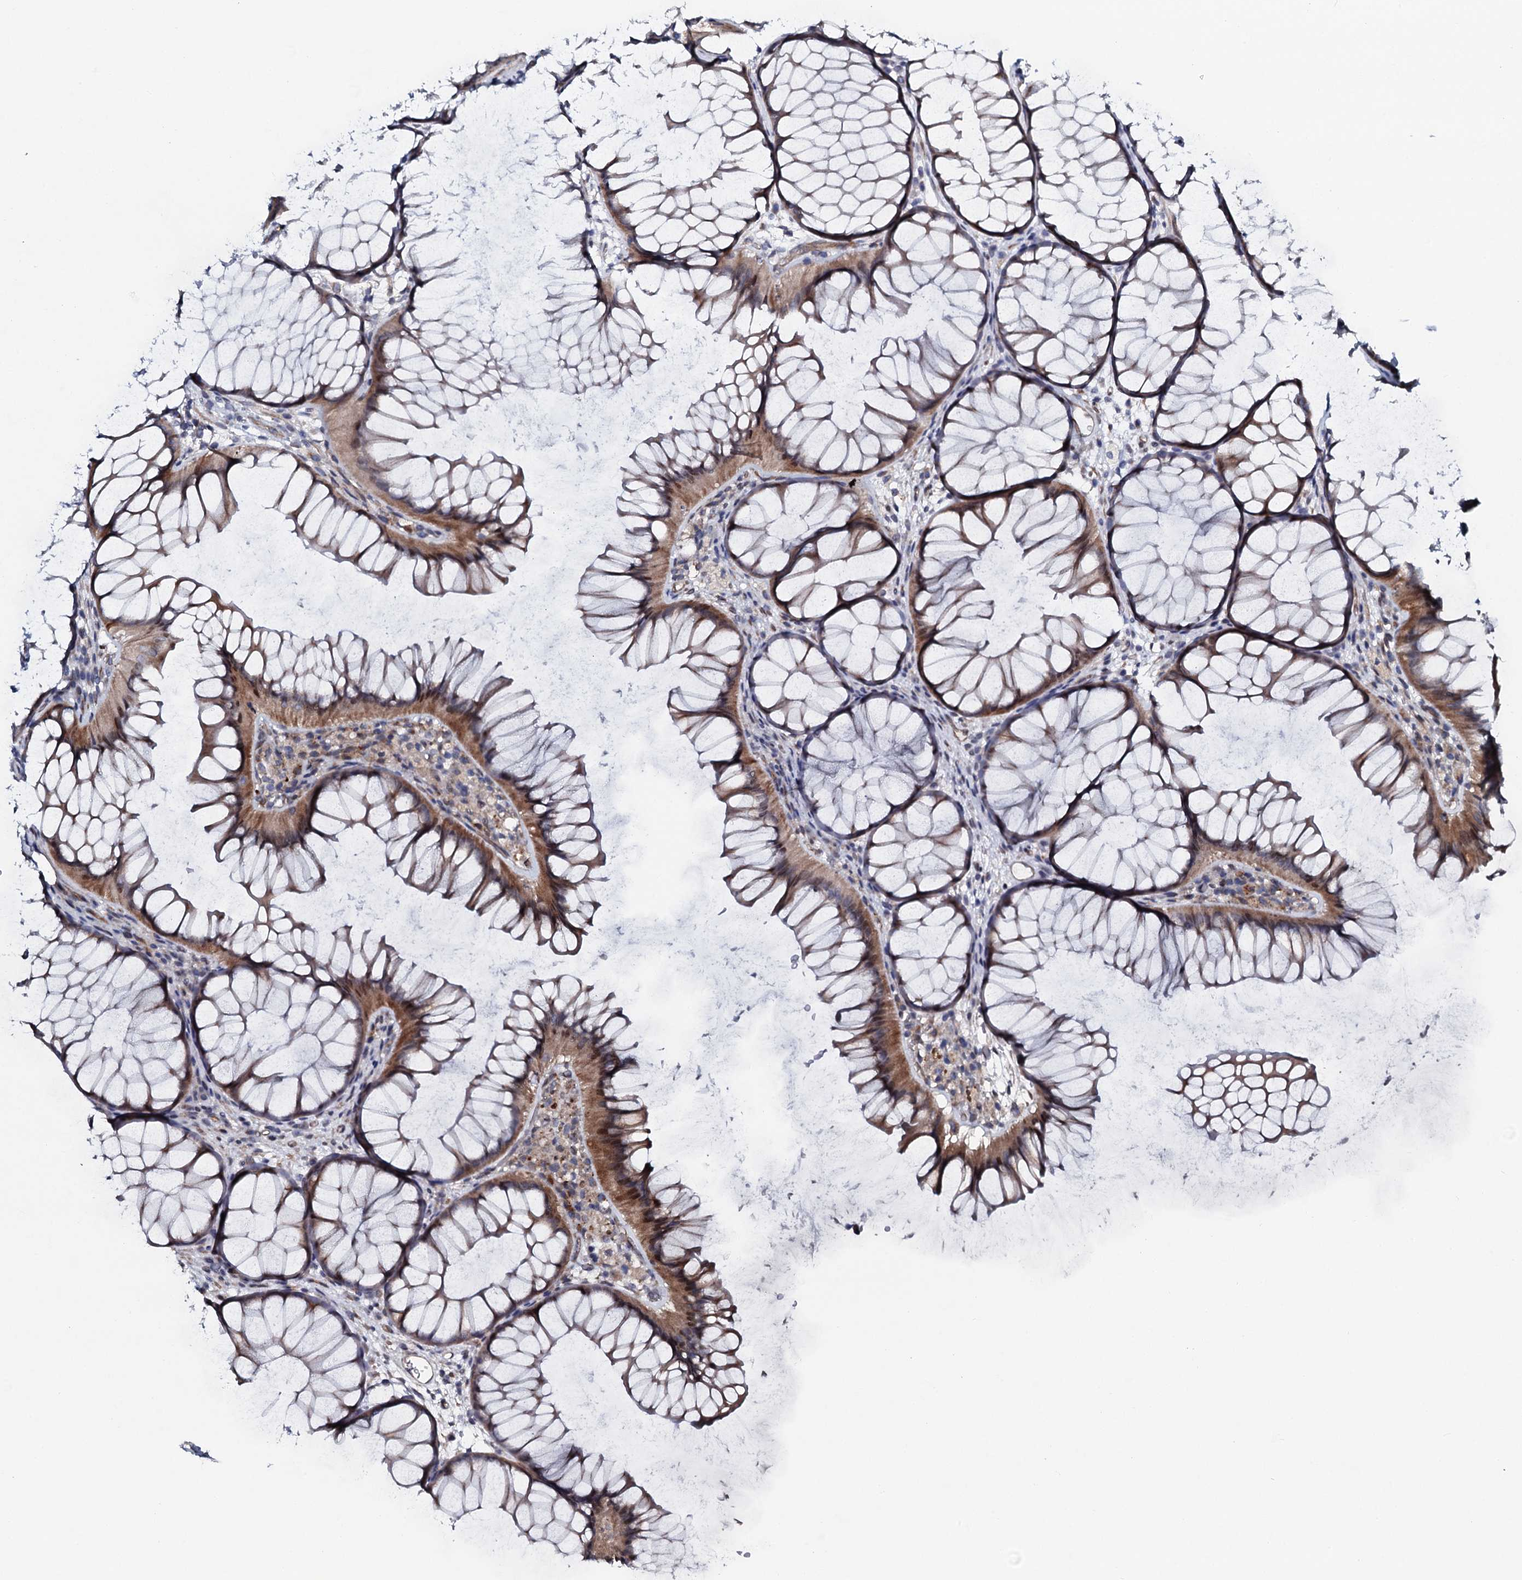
{"staining": {"intensity": "moderate", "quantity": ">75%", "location": "cytoplasmic/membranous"}, "tissue": "colon", "cell_type": "Endothelial cells", "image_type": "normal", "snomed": [{"axis": "morphology", "description": "Normal tissue, NOS"}, {"axis": "topography", "description": "Colon"}], "caption": "Immunohistochemistry histopathology image of normal human colon stained for a protein (brown), which shows medium levels of moderate cytoplasmic/membranous staining in approximately >75% of endothelial cells.", "gene": "KCTD4", "patient": {"sex": "female", "age": 82}}